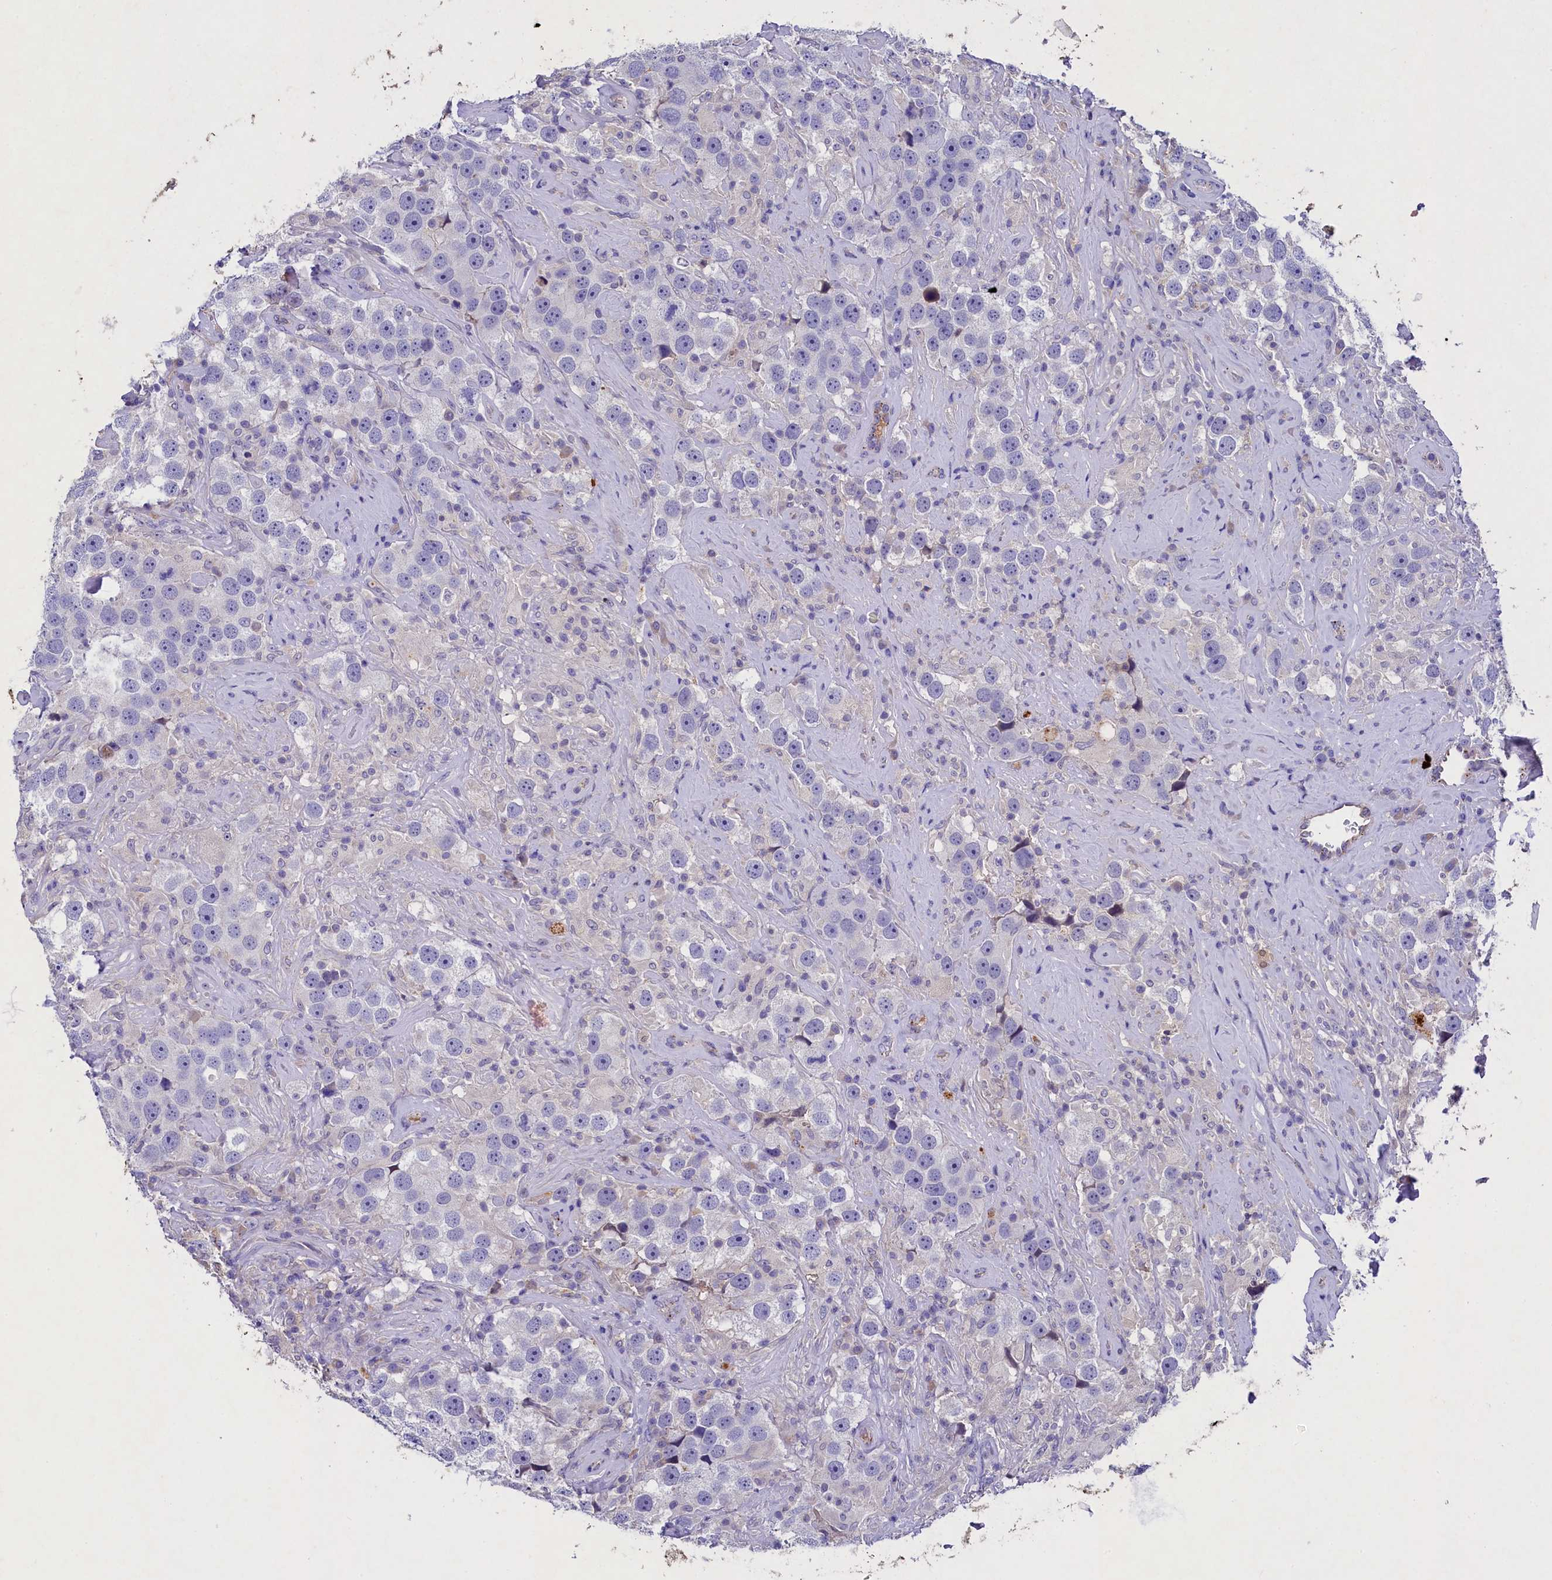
{"staining": {"intensity": "negative", "quantity": "none", "location": "none"}, "tissue": "testis cancer", "cell_type": "Tumor cells", "image_type": "cancer", "snomed": [{"axis": "morphology", "description": "Seminoma, NOS"}, {"axis": "topography", "description": "Testis"}], "caption": "An IHC photomicrograph of testis cancer is shown. There is no staining in tumor cells of testis cancer.", "gene": "TGDS", "patient": {"sex": "male", "age": 49}}